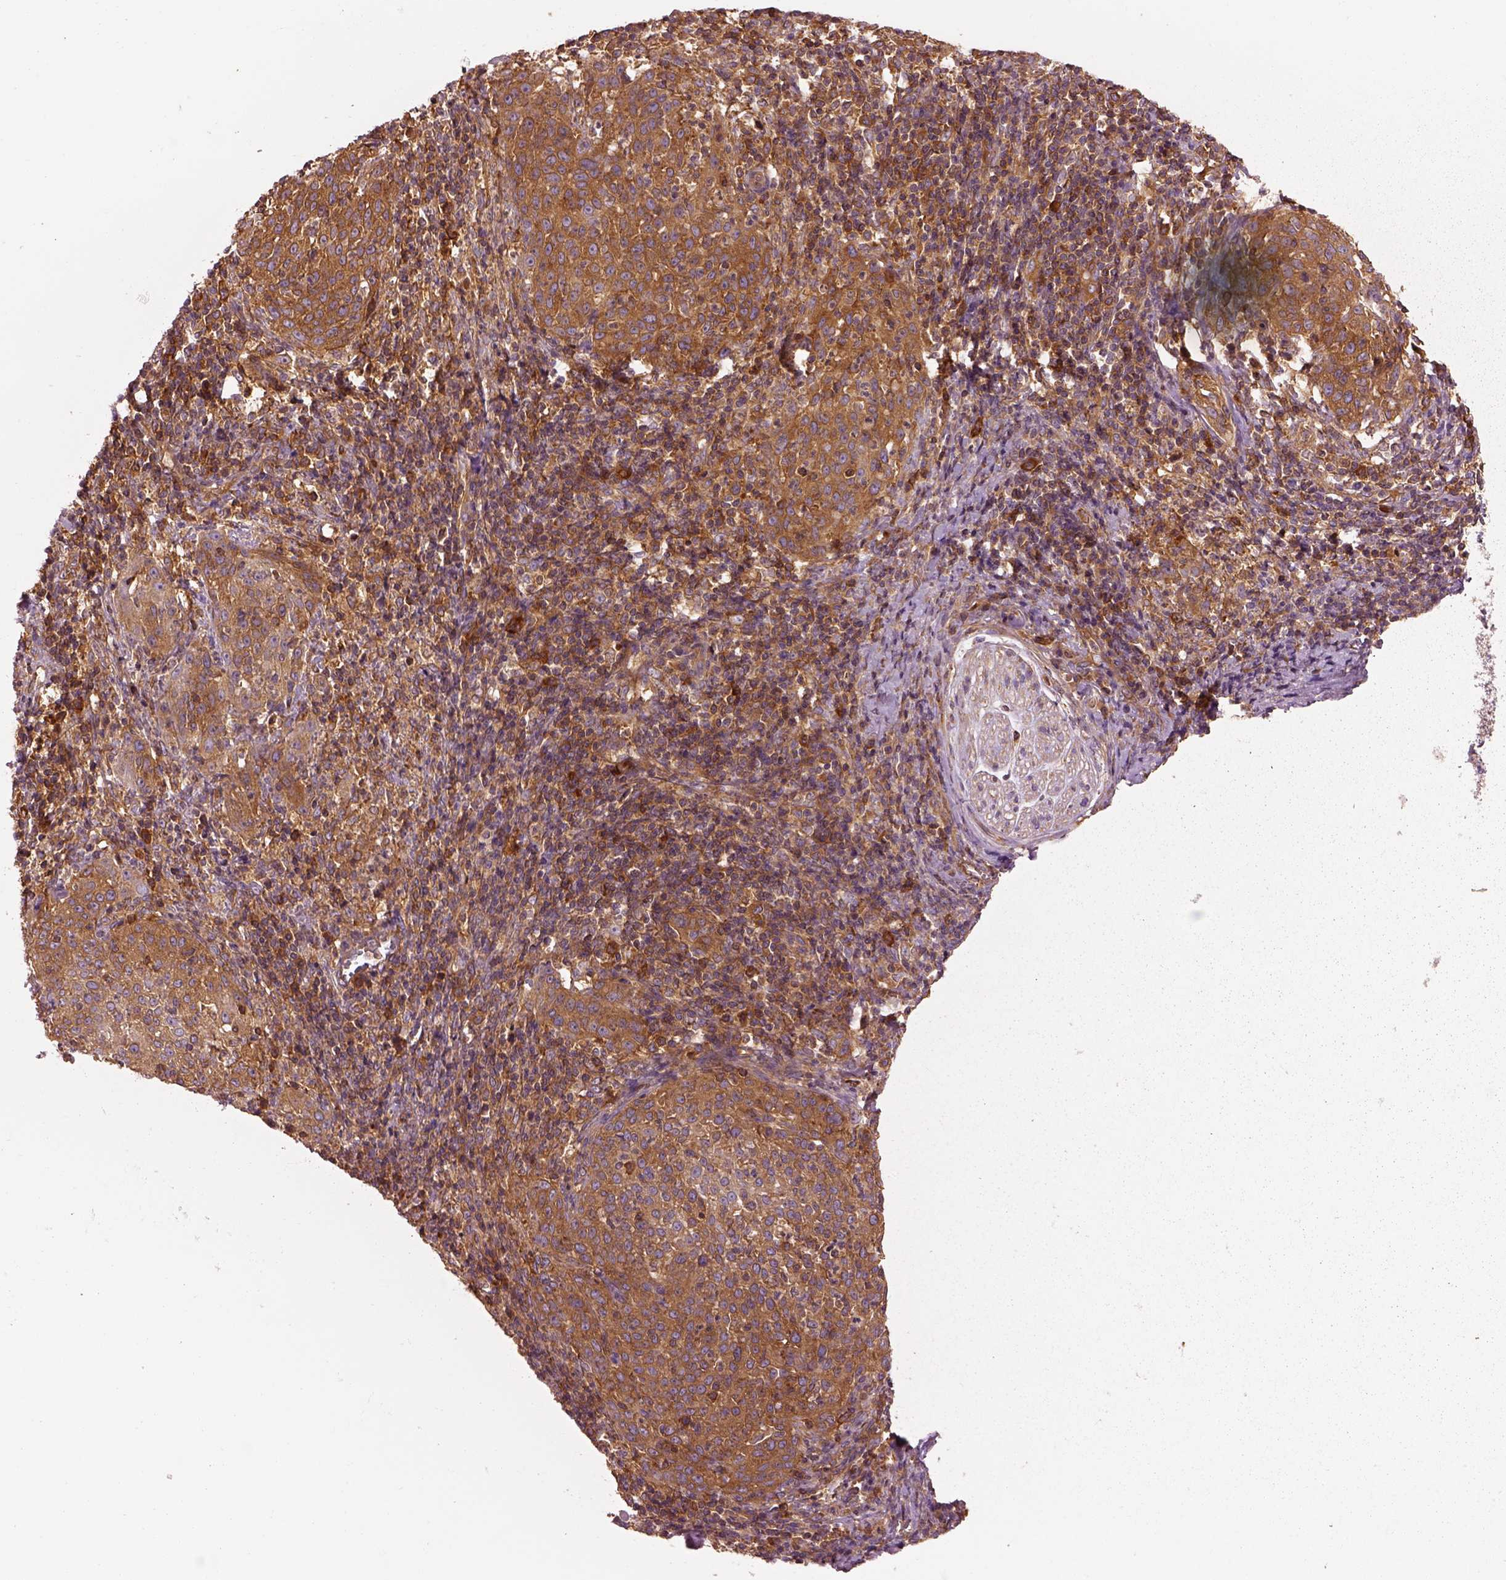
{"staining": {"intensity": "moderate", "quantity": ">75%", "location": "cytoplasmic/membranous"}, "tissue": "cervical cancer", "cell_type": "Tumor cells", "image_type": "cancer", "snomed": [{"axis": "morphology", "description": "Squamous cell carcinoma, NOS"}, {"axis": "topography", "description": "Cervix"}], "caption": "The micrograph shows a brown stain indicating the presence of a protein in the cytoplasmic/membranous of tumor cells in cervical cancer (squamous cell carcinoma). The protein of interest is shown in brown color, while the nuclei are stained blue.", "gene": "CAD", "patient": {"sex": "female", "age": 51}}